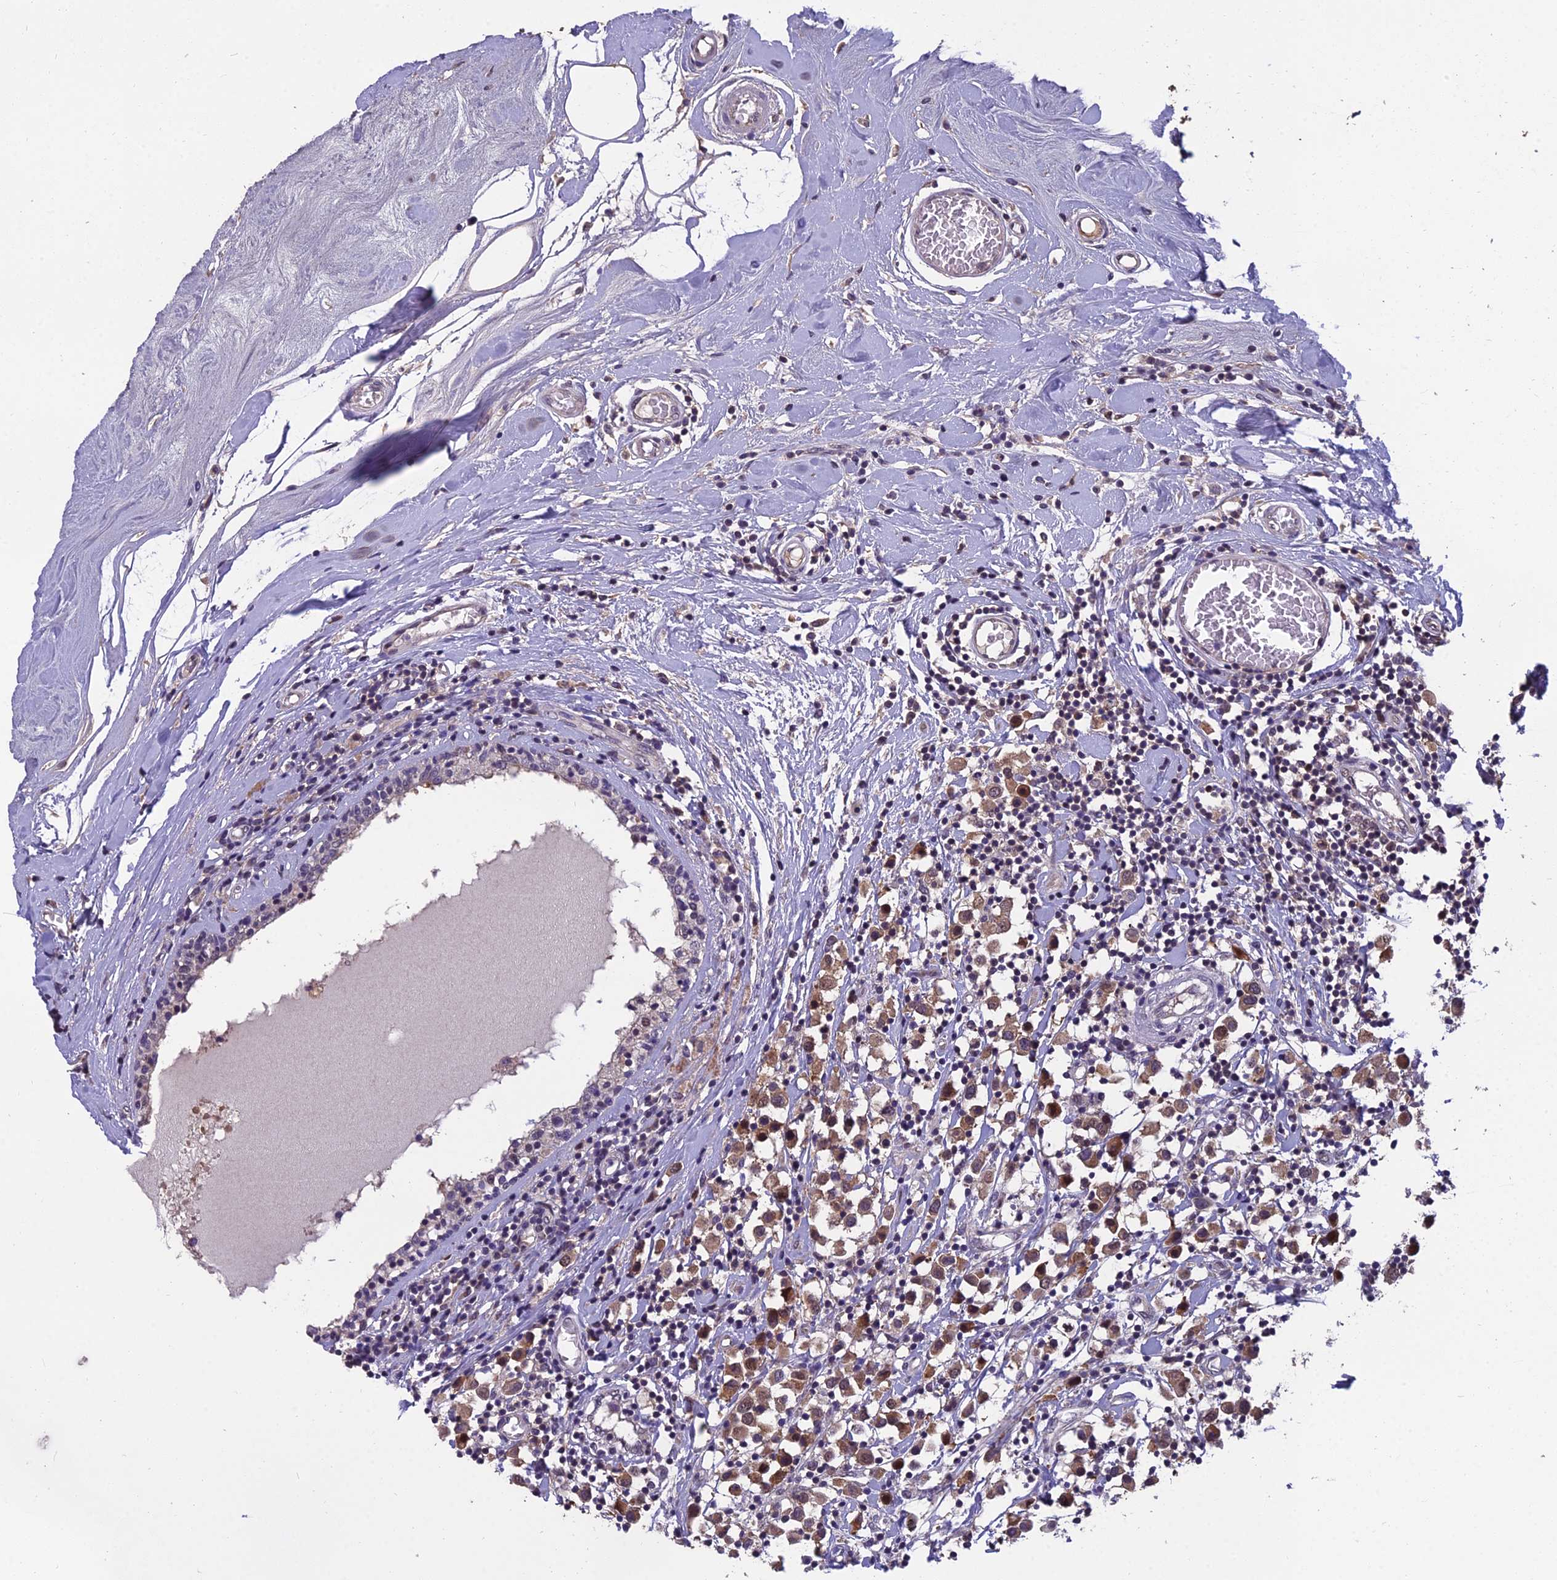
{"staining": {"intensity": "moderate", "quantity": ">75%", "location": "cytoplasmic/membranous,nuclear"}, "tissue": "breast cancer", "cell_type": "Tumor cells", "image_type": "cancer", "snomed": [{"axis": "morphology", "description": "Duct carcinoma"}, {"axis": "topography", "description": "Breast"}], "caption": "Human breast cancer stained with a protein marker exhibits moderate staining in tumor cells.", "gene": "GRWD1", "patient": {"sex": "female", "age": 61}}